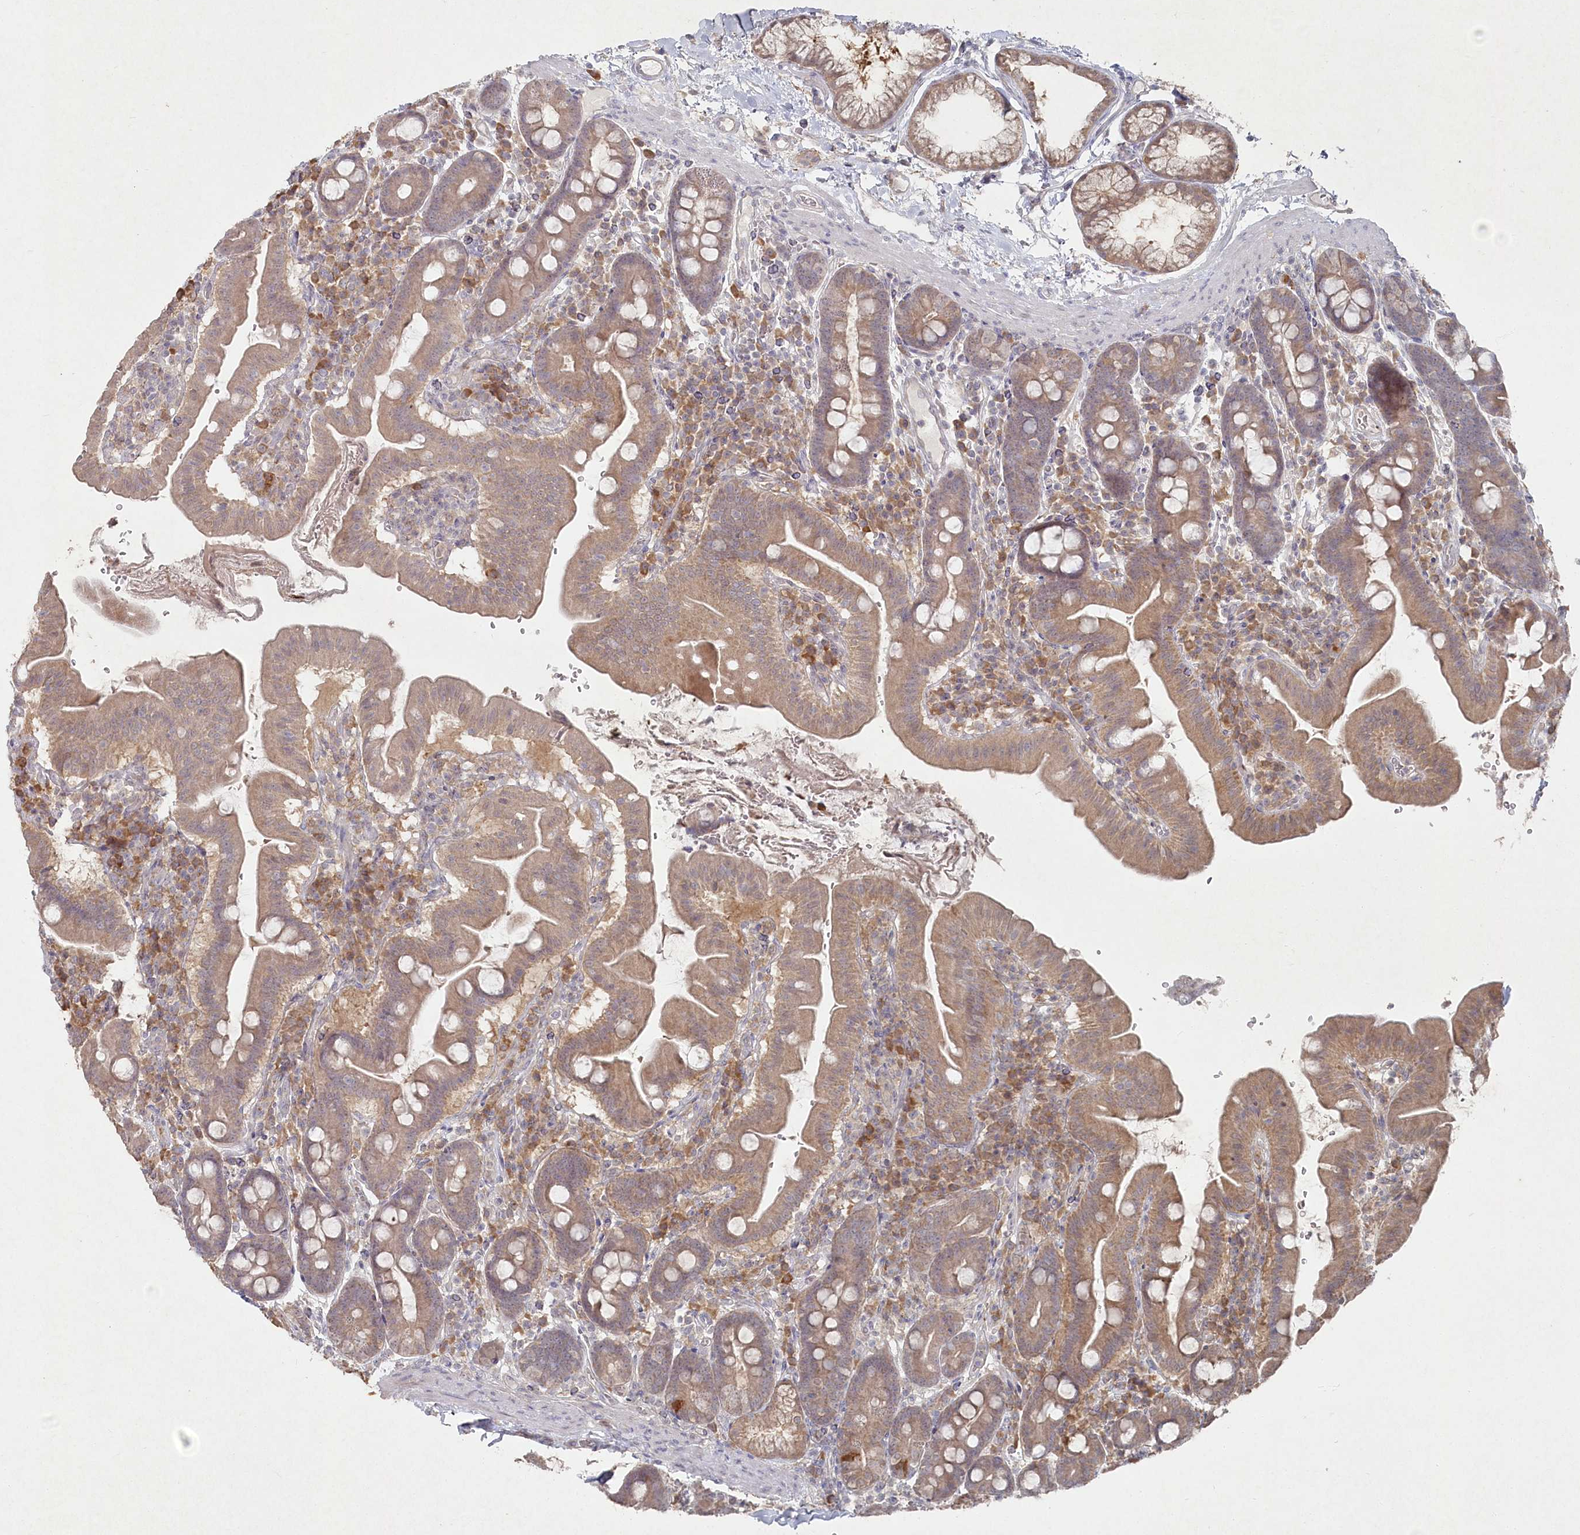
{"staining": {"intensity": "moderate", "quantity": ">75%", "location": "cytoplasmic/membranous"}, "tissue": "duodenum", "cell_type": "Glandular cells", "image_type": "normal", "snomed": [{"axis": "morphology", "description": "Normal tissue, NOS"}, {"axis": "morphology", "description": "Adenocarcinoma, NOS"}, {"axis": "topography", "description": "Pancreas"}, {"axis": "topography", "description": "Duodenum"}], "caption": "Duodenum stained with immunohistochemistry (IHC) exhibits moderate cytoplasmic/membranous expression in about >75% of glandular cells.", "gene": "TGFBRAP1", "patient": {"sex": "male", "age": 50}}